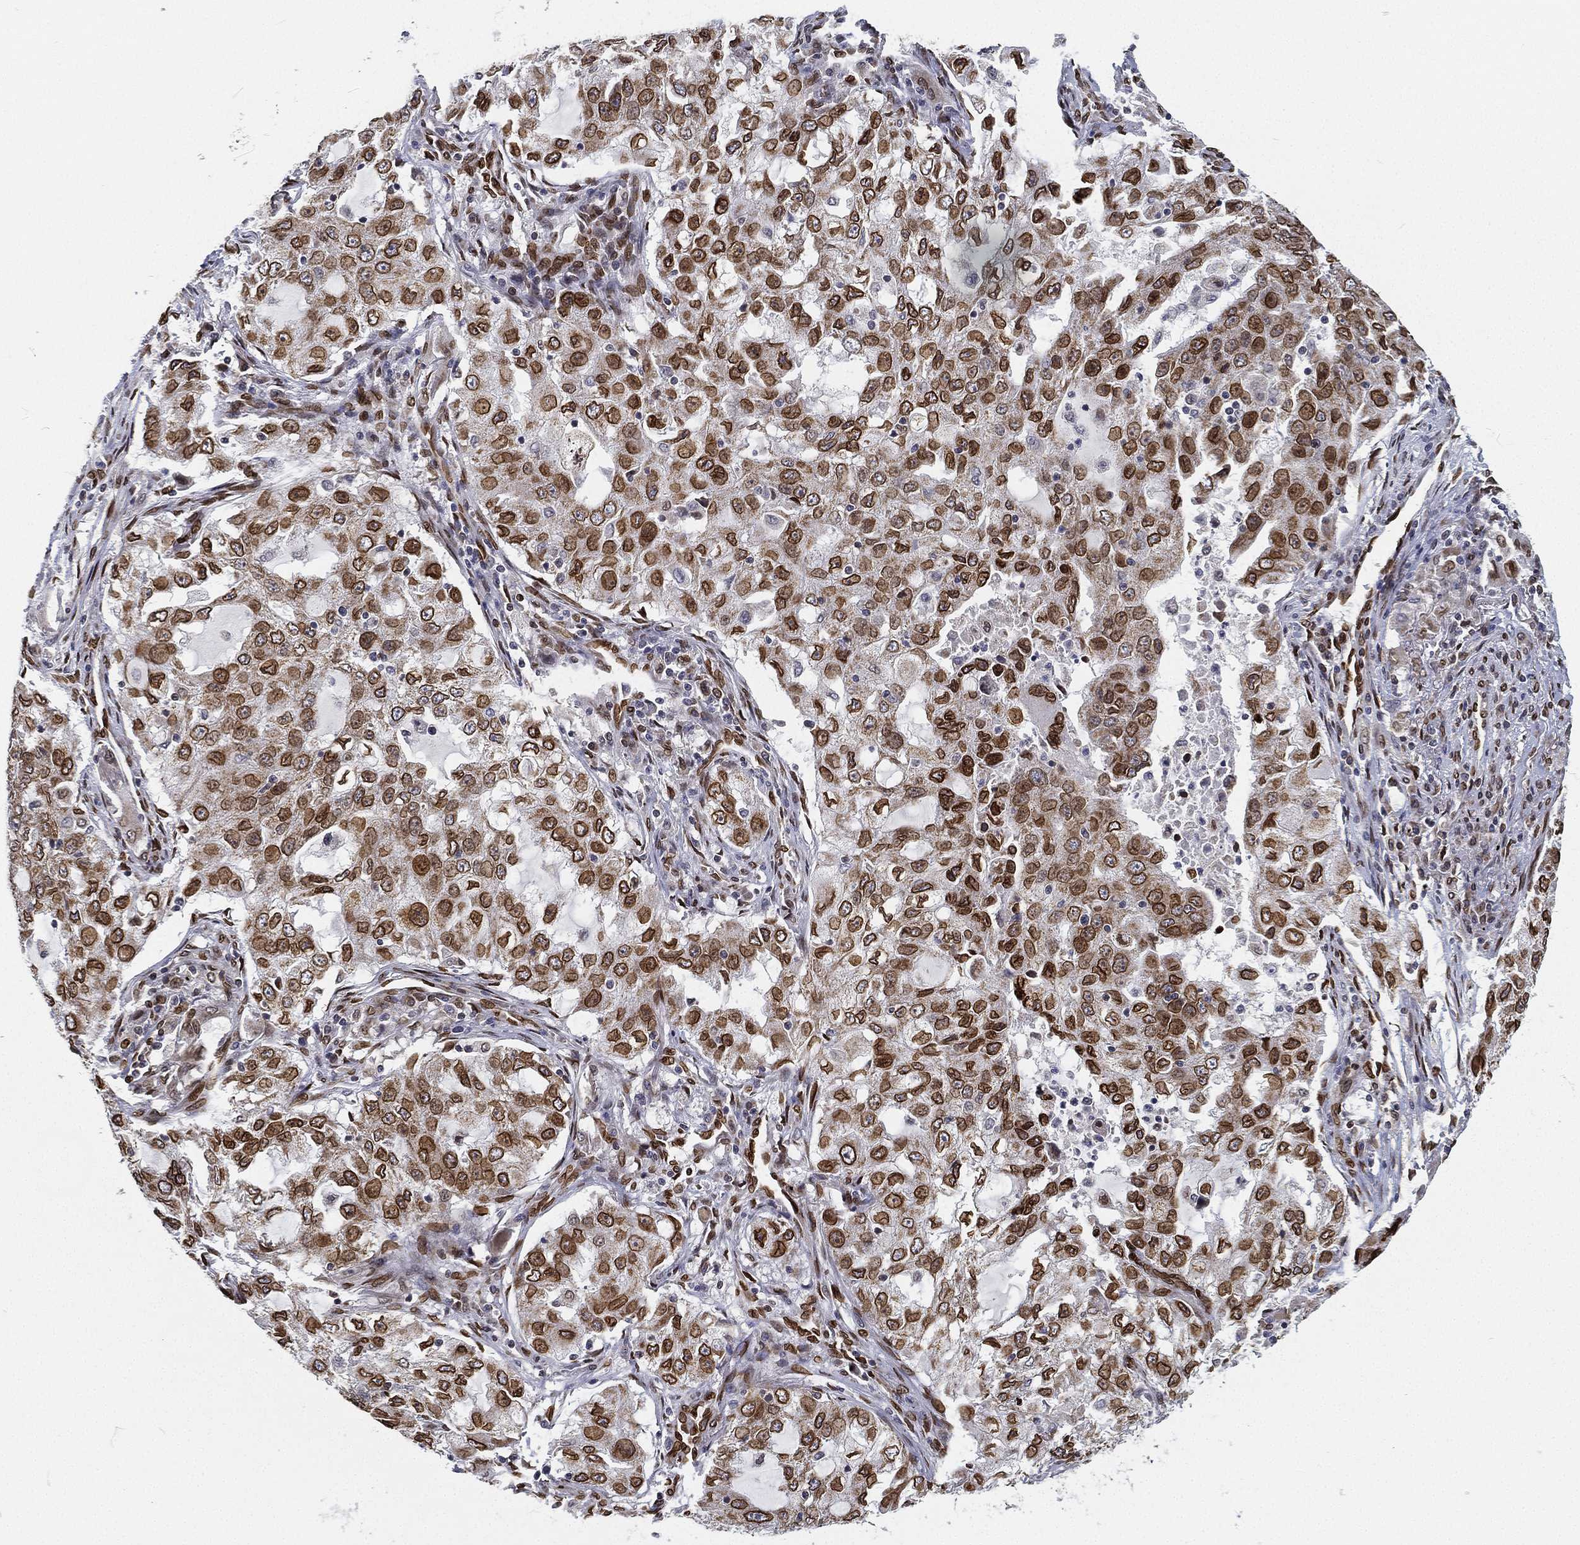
{"staining": {"intensity": "strong", "quantity": ">75%", "location": "cytoplasmic/membranous,nuclear"}, "tissue": "lung cancer", "cell_type": "Tumor cells", "image_type": "cancer", "snomed": [{"axis": "morphology", "description": "Adenocarcinoma, NOS"}, {"axis": "topography", "description": "Lung"}], "caption": "This histopathology image exhibits immunohistochemistry staining of lung cancer, with high strong cytoplasmic/membranous and nuclear staining in approximately >75% of tumor cells.", "gene": "PALB2", "patient": {"sex": "female", "age": 61}}